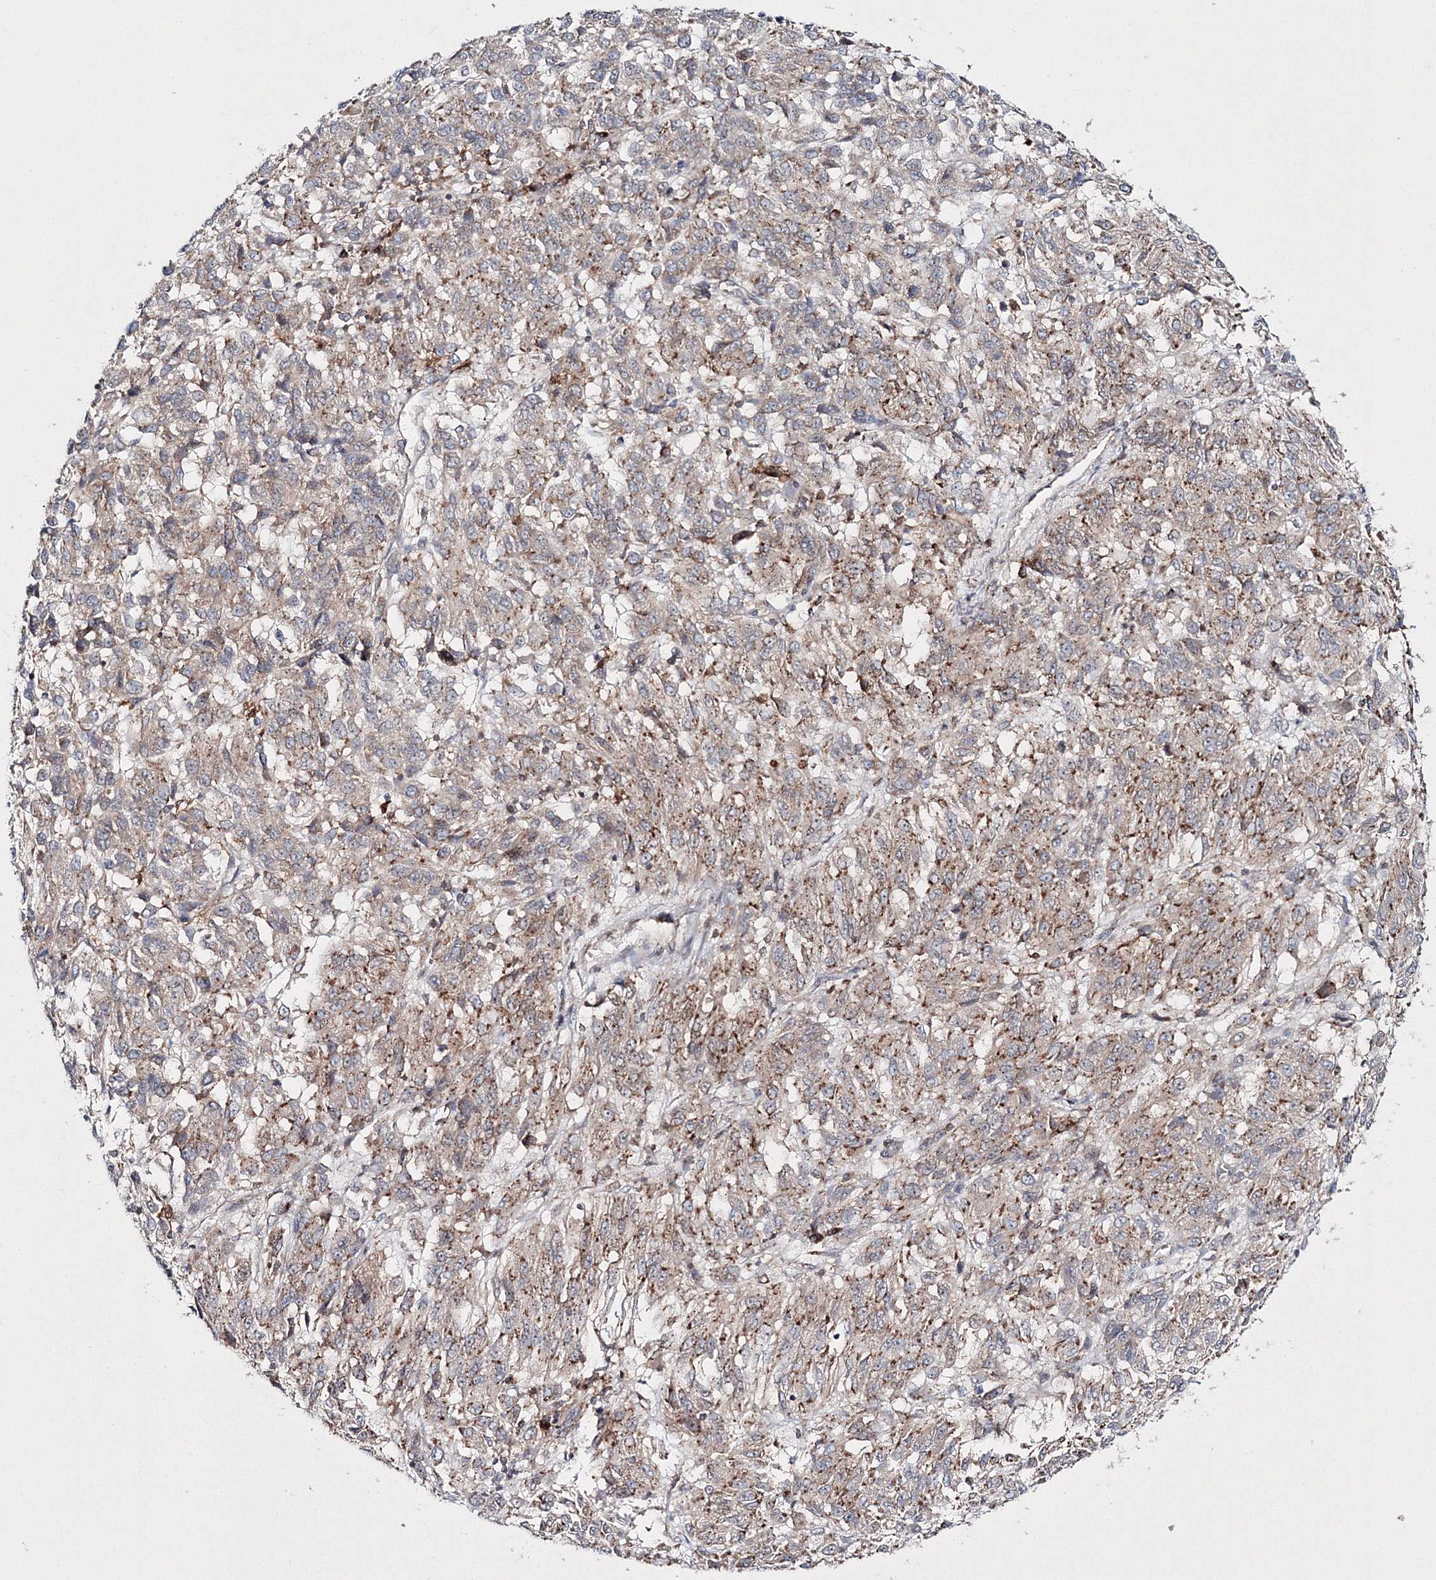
{"staining": {"intensity": "strong", "quantity": "25%-75%", "location": "cytoplasmic/membranous"}, "tissue": "melanoma", "cell_type": "Tumor cells", "image_type": "cancer", "snomed": [{"axis": "morphology", "description": "Malignant melanoma, Metastatic site"}, {"axis": "topography", "description": "Lung"}], "caption": "Immunohistochemical staining of human malignant melanoma (metastatic site) exhibits high levels of strong cytoplasmic/membranous protein staining in about 25%-75% of tumor cells.", "gene": "ARCN1", "patient": {"sex": "male", "age": 64}}